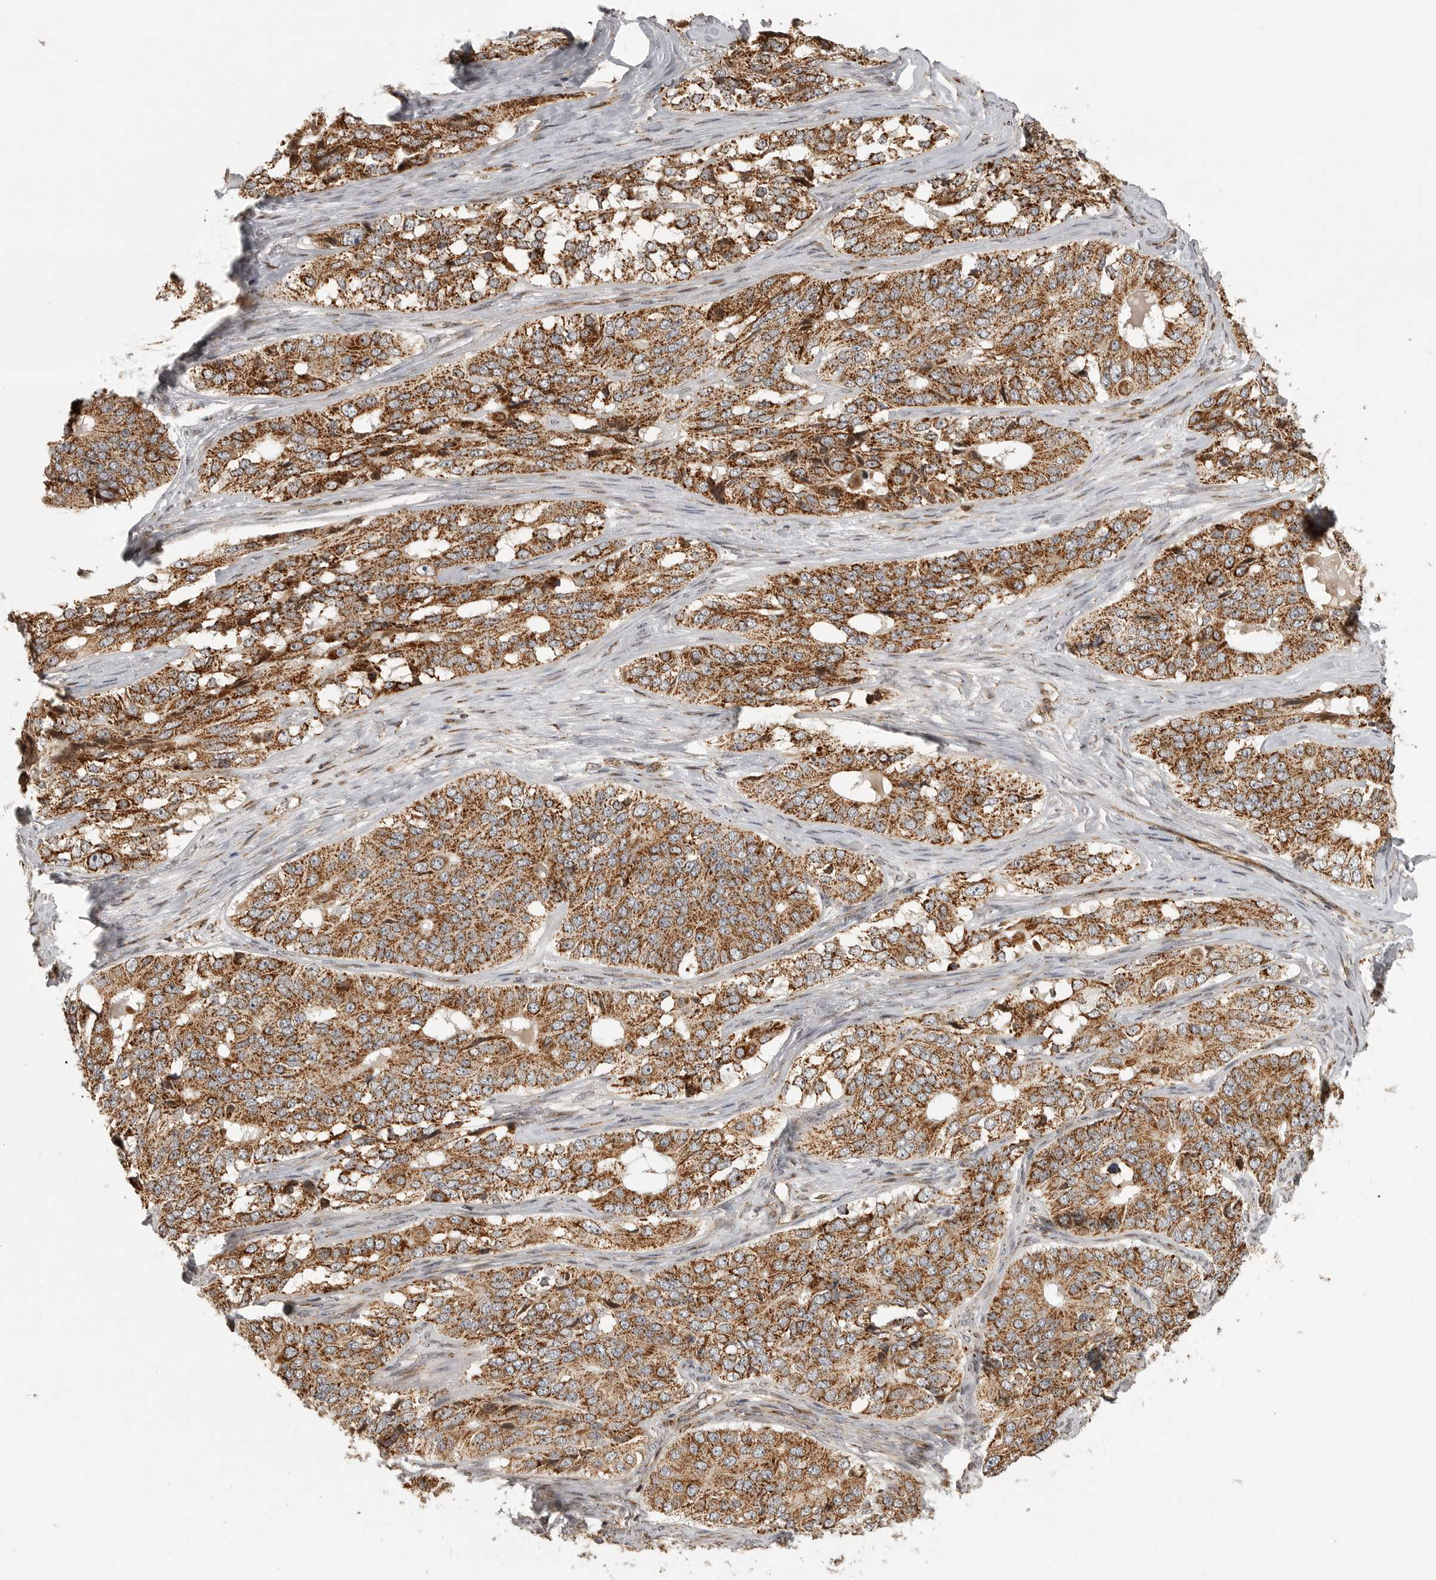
{"staining": {"intensity": "strong", "quantity": ">75%", "location": "cytoplasmic/membranous"}, "tissue": "ovarian cancer", "cell_type": "Tumor cells", "image_type": "cancer", "snomed": [{"axis": "morphology", "description": "Carcinoma, endometroid"}, {"axis": "topography", "description": "Ovary"}], "caption": "Immunohistochemistry of ovarian cancer (endometroid carcinoma) shows high levels of strong cytoplasmic/membranous staining in approximately >75% of tumor cells.", "gene": "NARS2", "patient": {"sex": "female", "age": 51}}